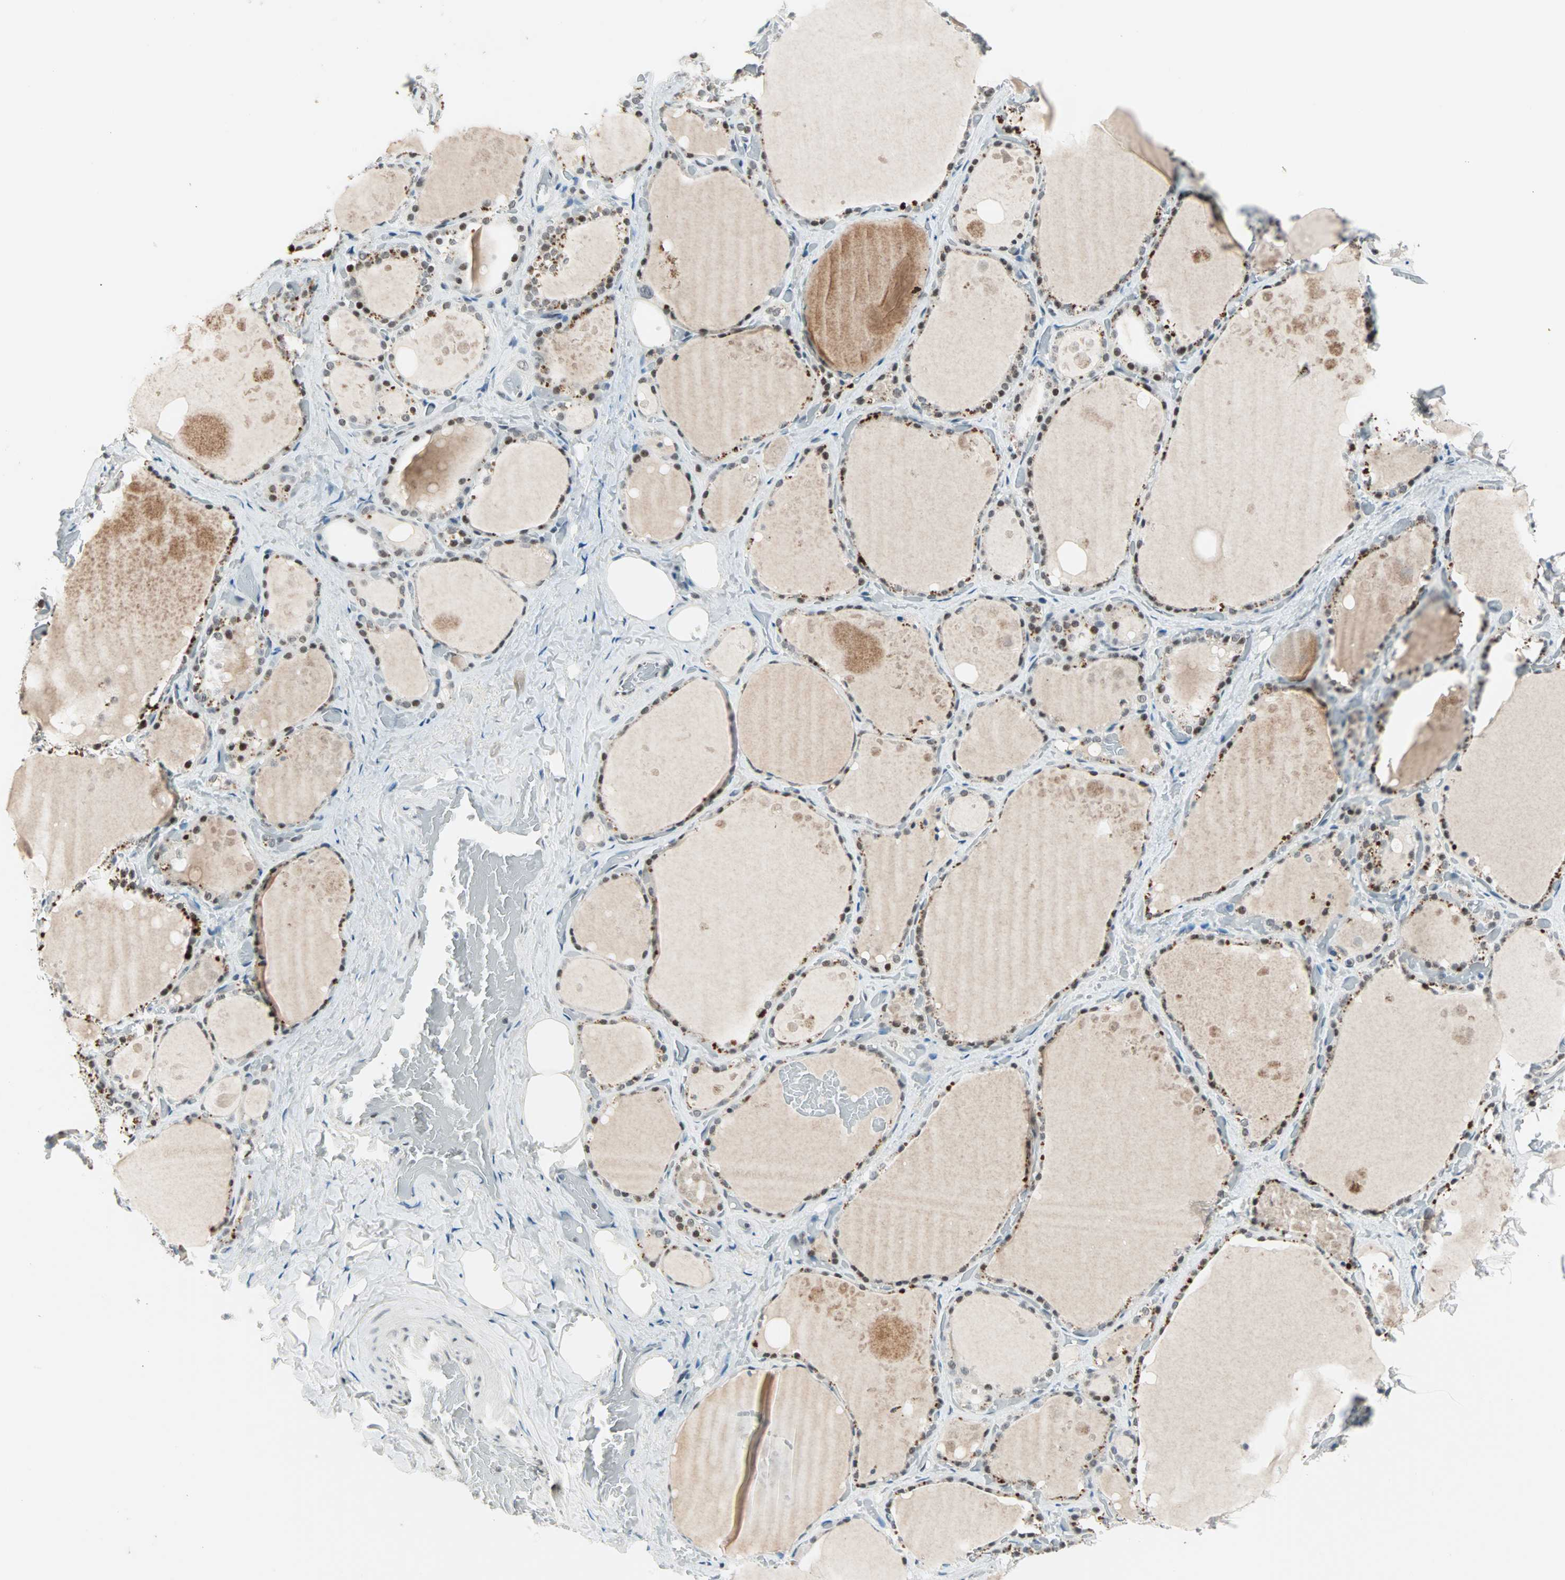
{"staining": {"intensity": "strong", "quantity": ">75%", "location": "nuclear"}, "tissue": "thyroid gland", "cell_type": "Glandular cells", "image_type": "normal", "snomed": [{"axis": "morphology", "description": "Normal tissue, NOS"}, {"axis": "topography", "description": "Thyroid gland"}], "caption": "This image displays immunohistochemistry (IHC) staining of normal thyroid gland, with high strong nuclear positivity in approximately >75% of glandular cells.", "gene": "SIN3A", "patient": {"sex": "male", "age": 61}}